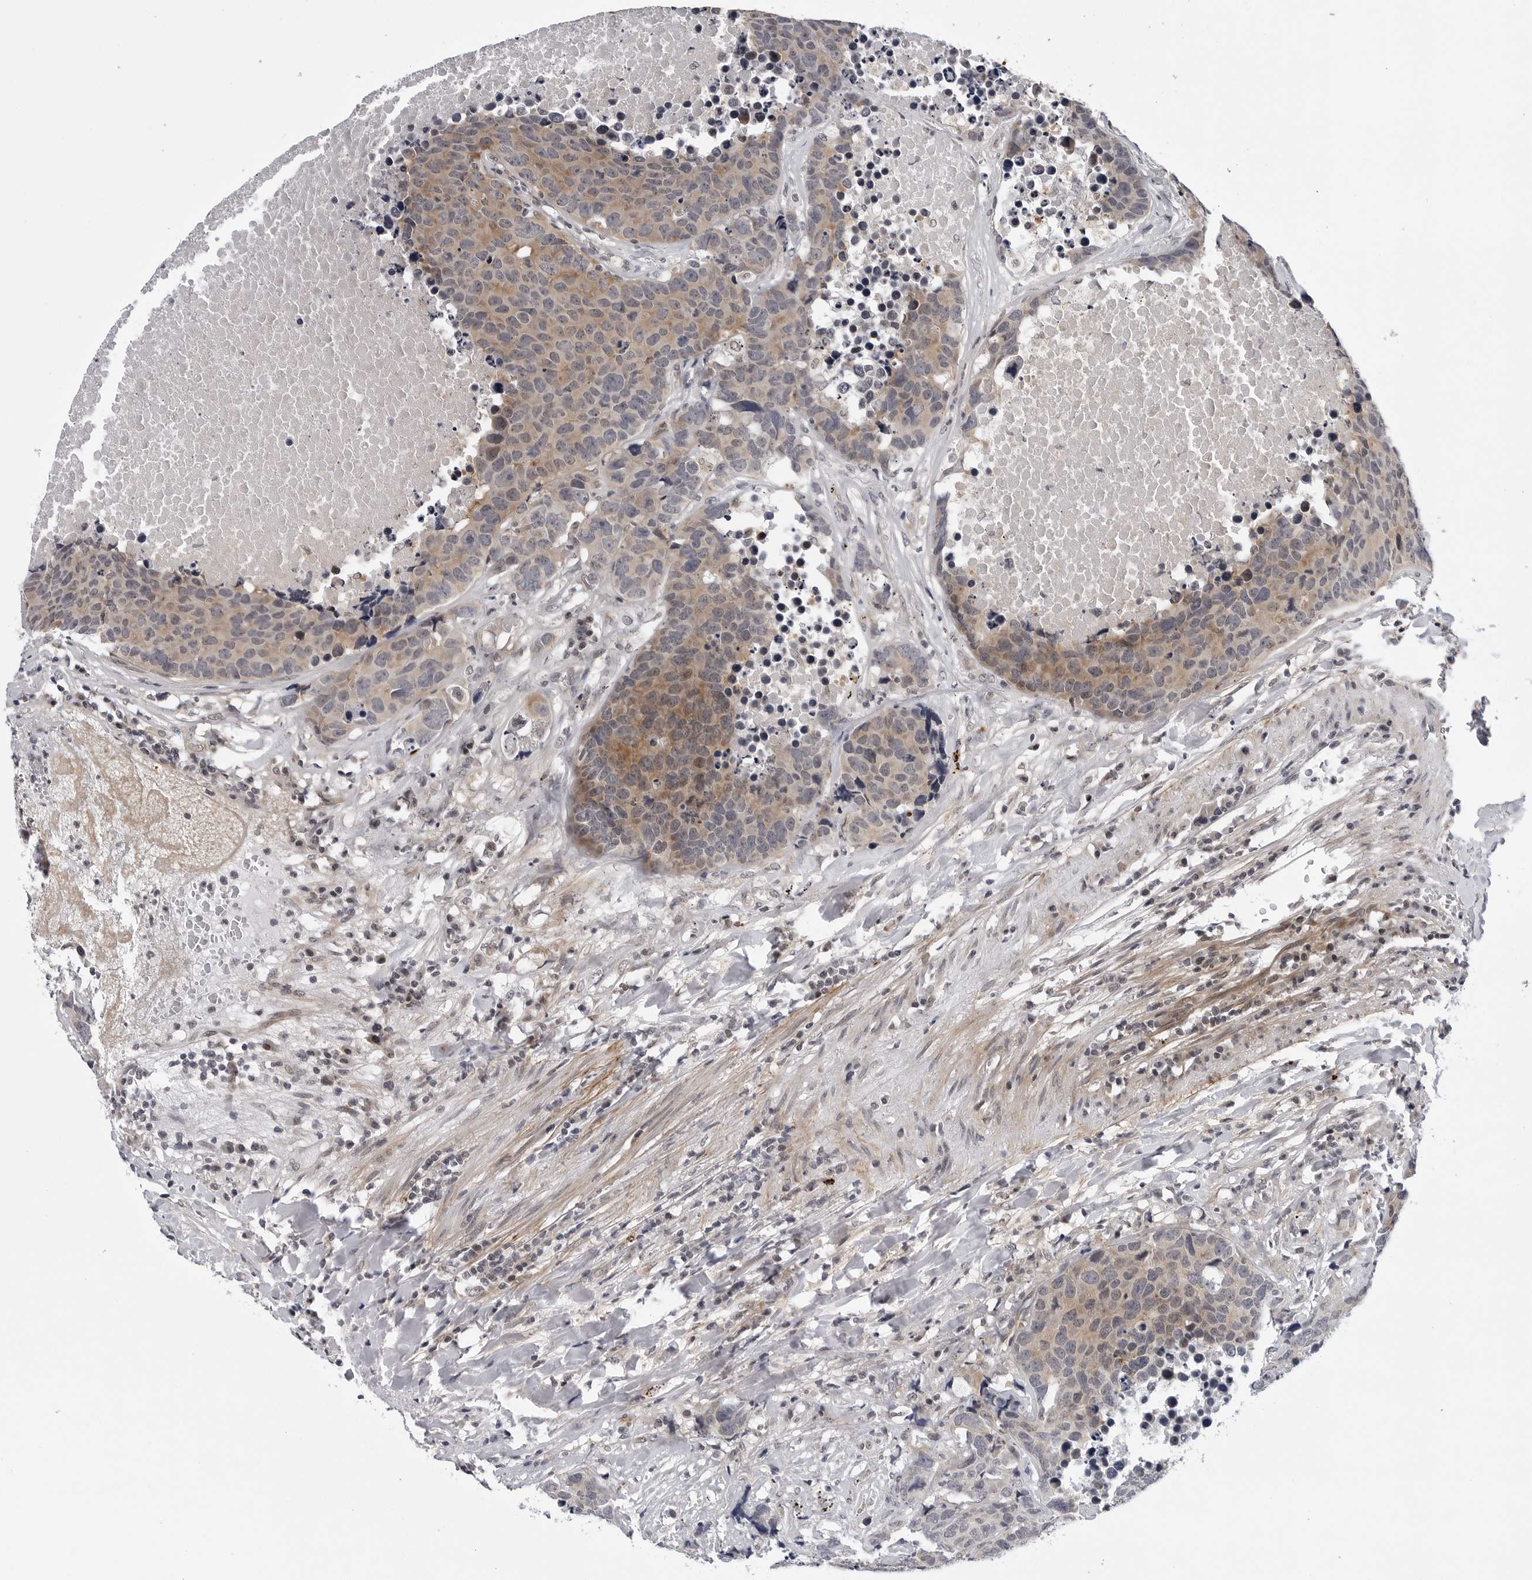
{"staining": {"intensity": "moderate", "quantity": "25%-75%", "location": "cytoplasmic/membranous"}, "tissue": "carcinoid", "cell_type": "Tumor cells", "image_type": "cancer", "snomed": [{"axis": "morphology", "description": "Carcinoid, malignant, NOS"}, {"axis": "topography", "description": "Lung"}], "caption": "This image displays carcinoid stained with IHC to label a protein in brown. The cytoplasmic/membranous of tumor cells show moderate positivity for the protein. Nuclei are counter-stained blue.", "gene": "KIAA1614", "patient": {"sex": "male", "age": 60}}